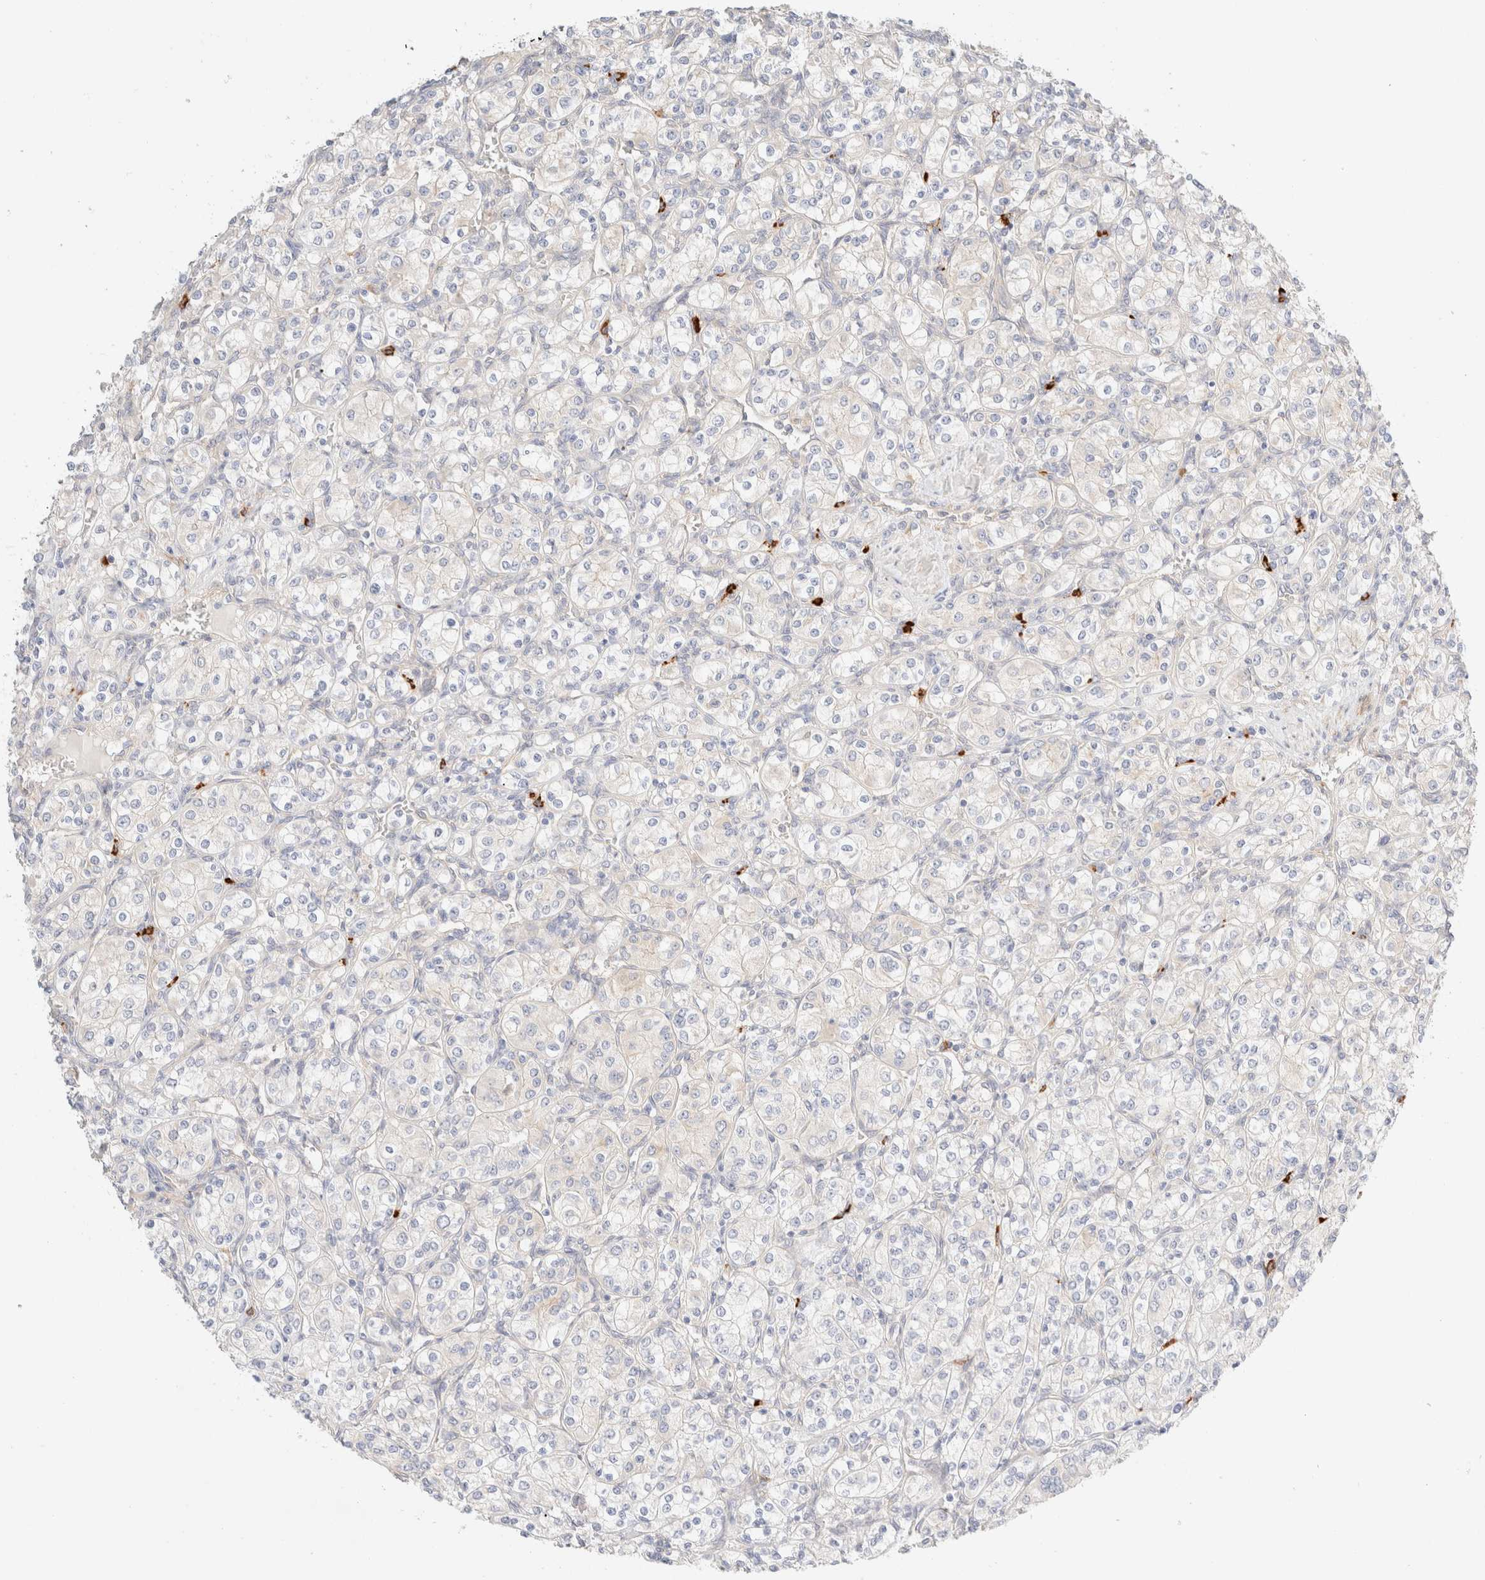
{"staining": {"intensity": "negative", "quantity": "none", "location": "none"}, "tissue": "renal cancer", "cell_type": "Tumor cells", "image_type": "cancer", "snomed": [{"axis": "morphology", "description": "Adenocarcinoma, NOS"}, {"axis": "topography", "description": "Kidney"}], "caption": "High magnification brightfield microscopy of renal cancer stained with DAB (brown) and counterstained with hematoxylin (blue): tumor cells show no significant positivity.", "gene": "NIBAN2", "patient": {"sex": "male", "age": 77}}